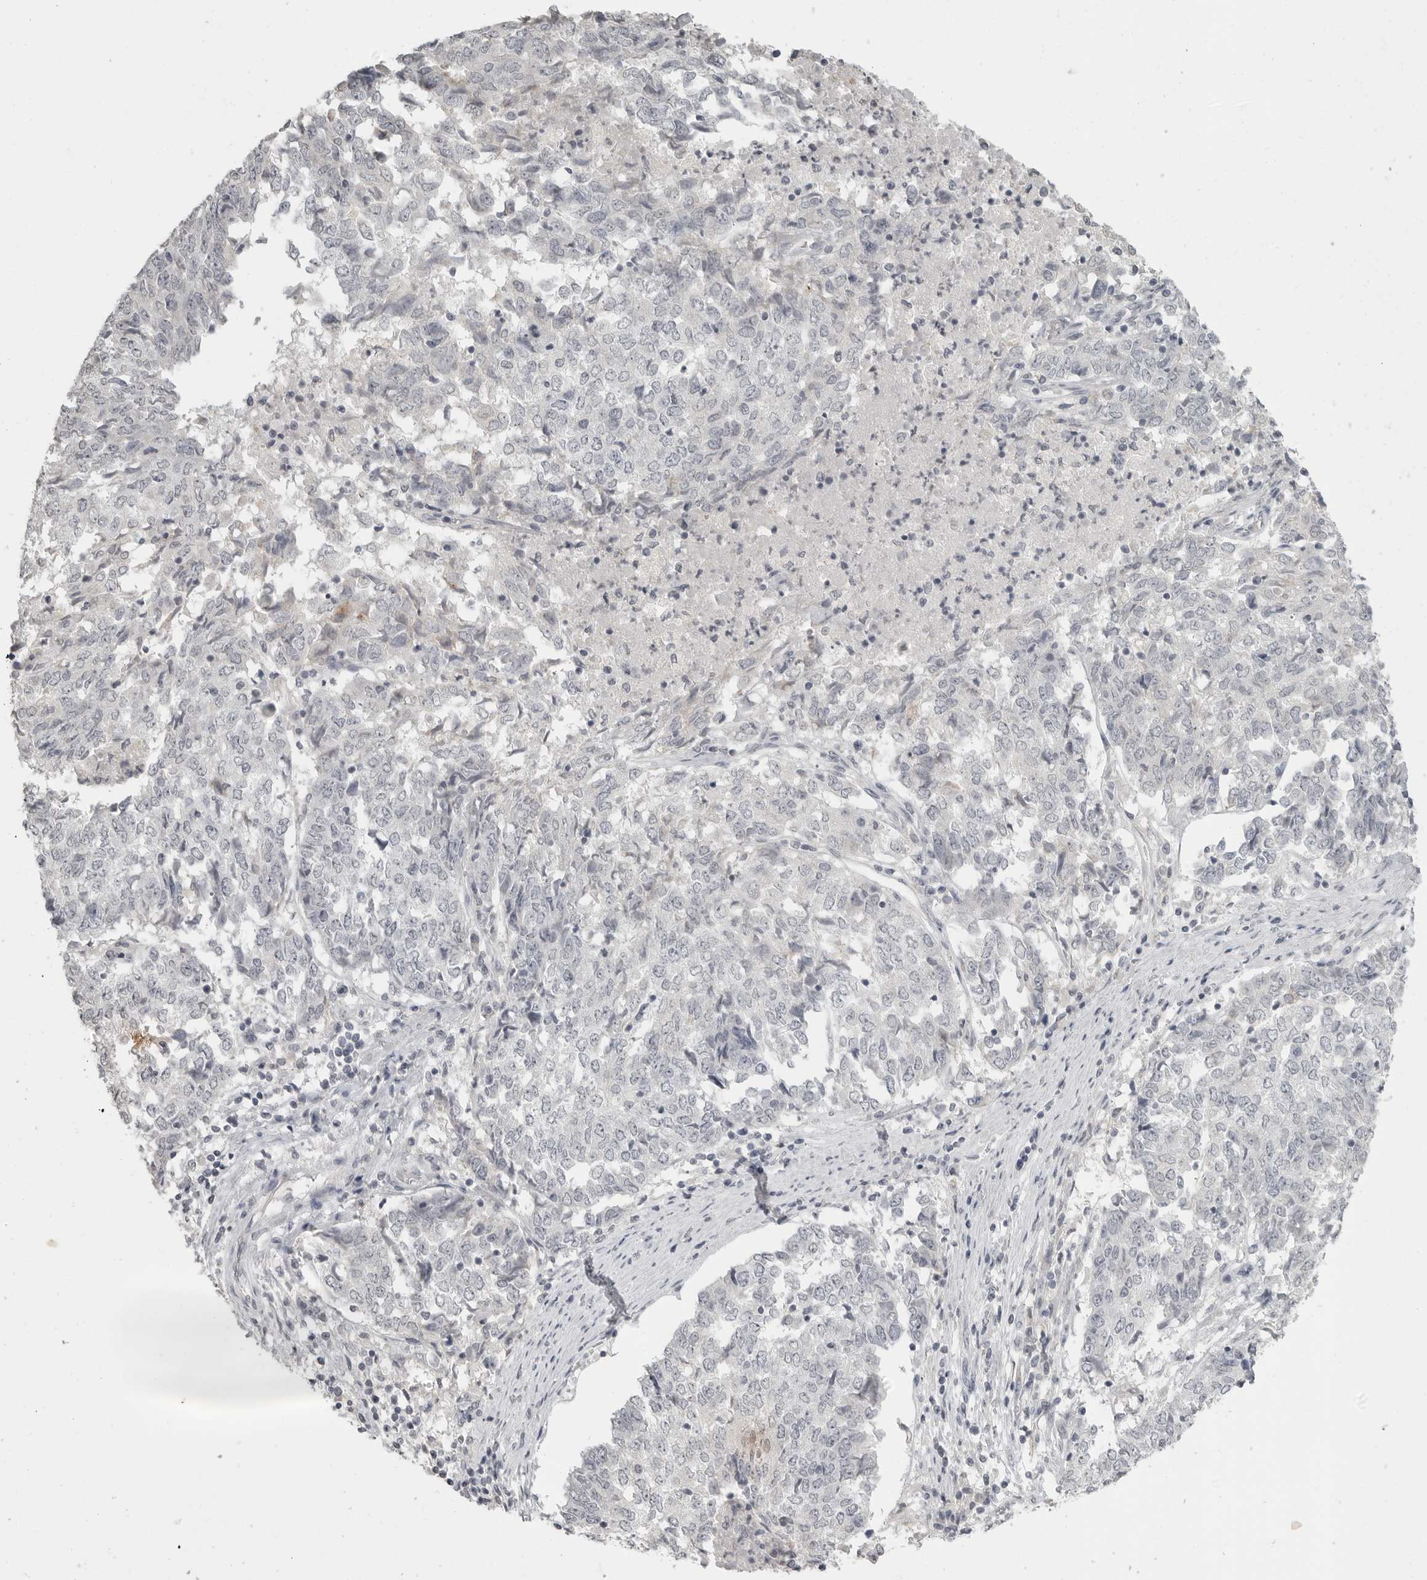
{"staining": {"intensity": "negative", "quantity": "none", "location": "none"}, "tissue": "endometrial cancer", "cell_type": "Tumor cells", "image_type": "cancer", "snomed": [{"axis": "morphology", "description": "Adenocarcinoma, NOS"}, {"axis": "topography", "description": "Endometrium"}], "caption": "Tumor cells show no significant protein staining in adenocarcinoma (endometrial).", "gene": "PRSS1", "patient": {"sex": "female", "age": 80}}